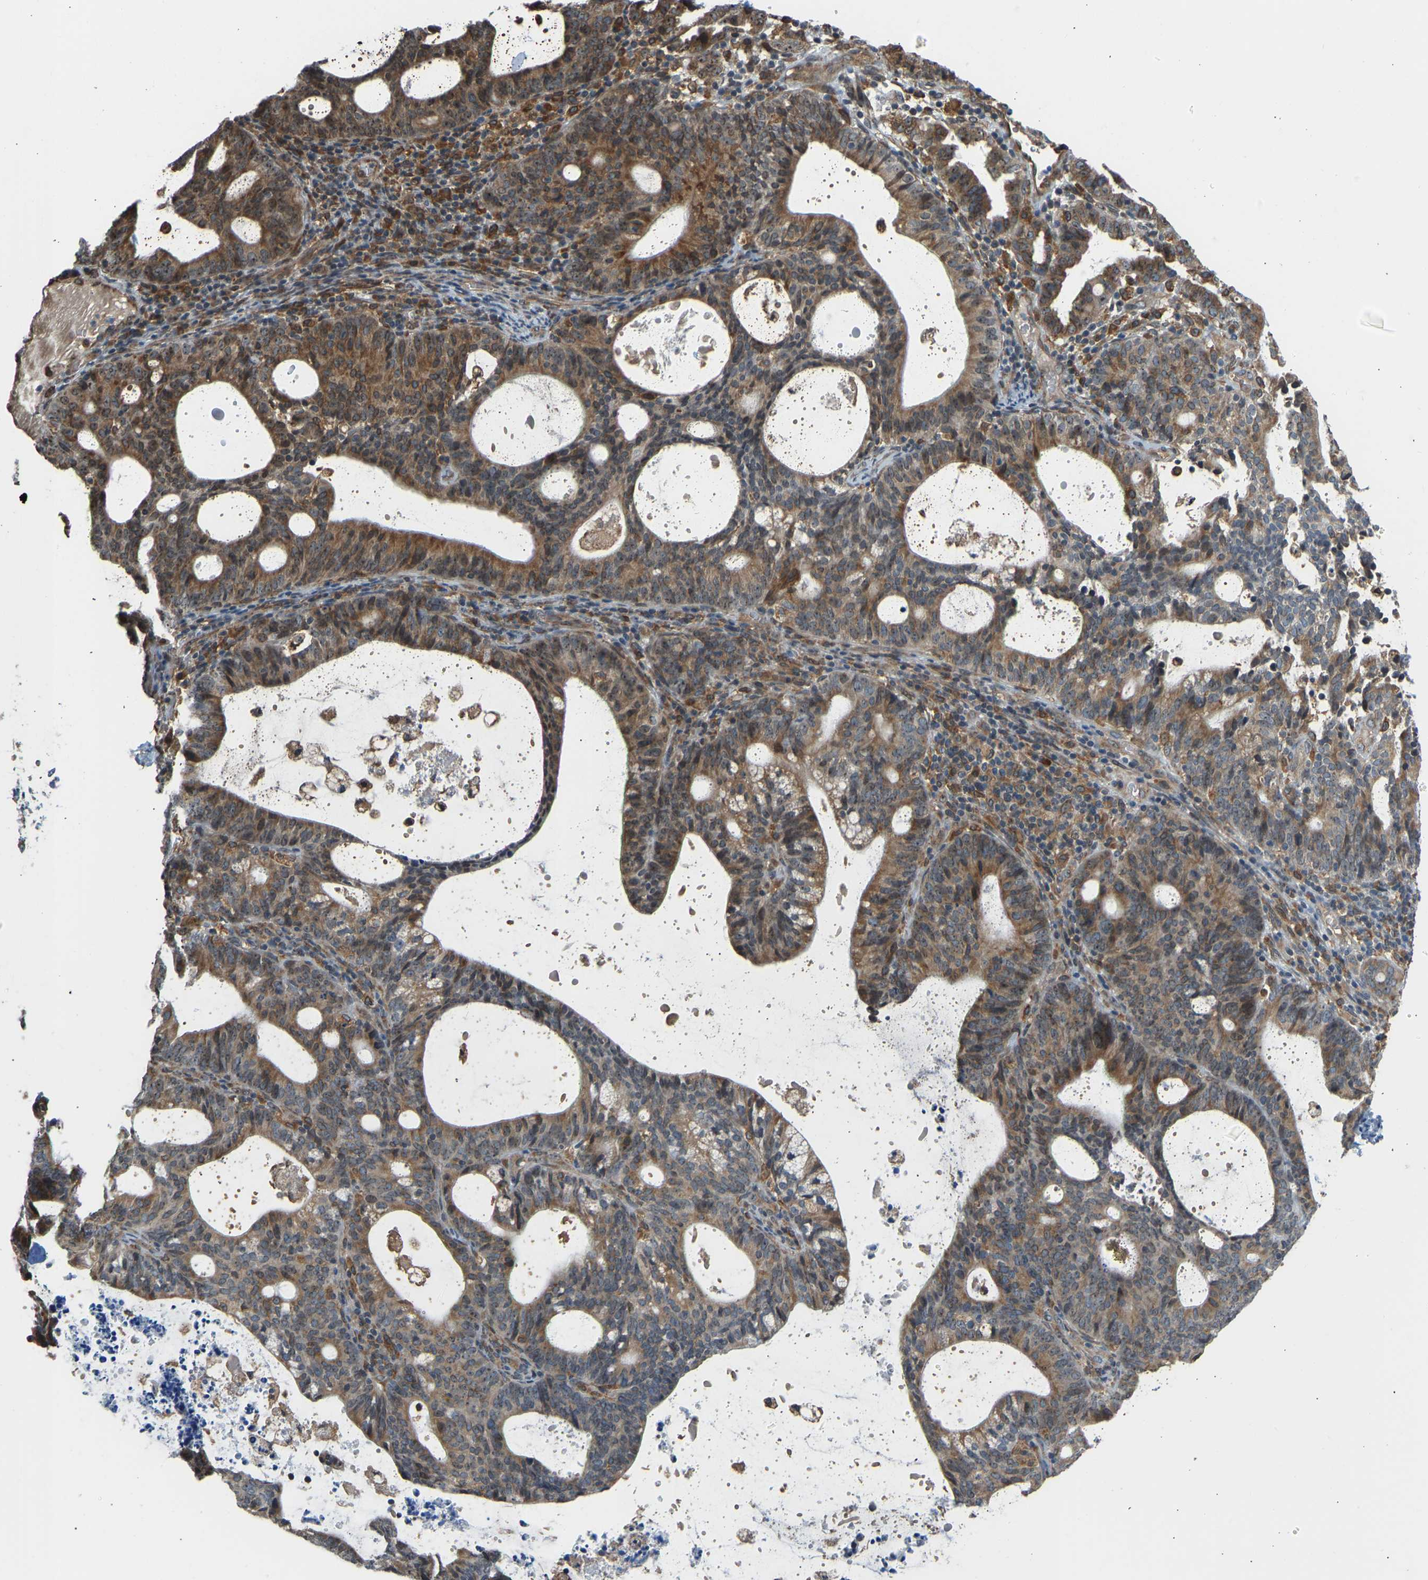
{"staining": {"intensity": "moderate", "quantity": ">75%", "location": "cytoplasmic/membranous"}, "tissue": "endometrial cancer", "cell_type": "Tumor cells", "image_type": "cancer", "snomed": [{"axis": "morphology", "description": "Adenocarcinoma, NOS"}, {"axis": "topography", "description": "Uterus"}], "caption": "Moderate cytoplasmic/membranous protein expression is seen in about >75% of tumor cells in endometrial cancer (adenocarcinoma).", "gene": "OS9", "patient": {"sex": "female", "age": 83}}